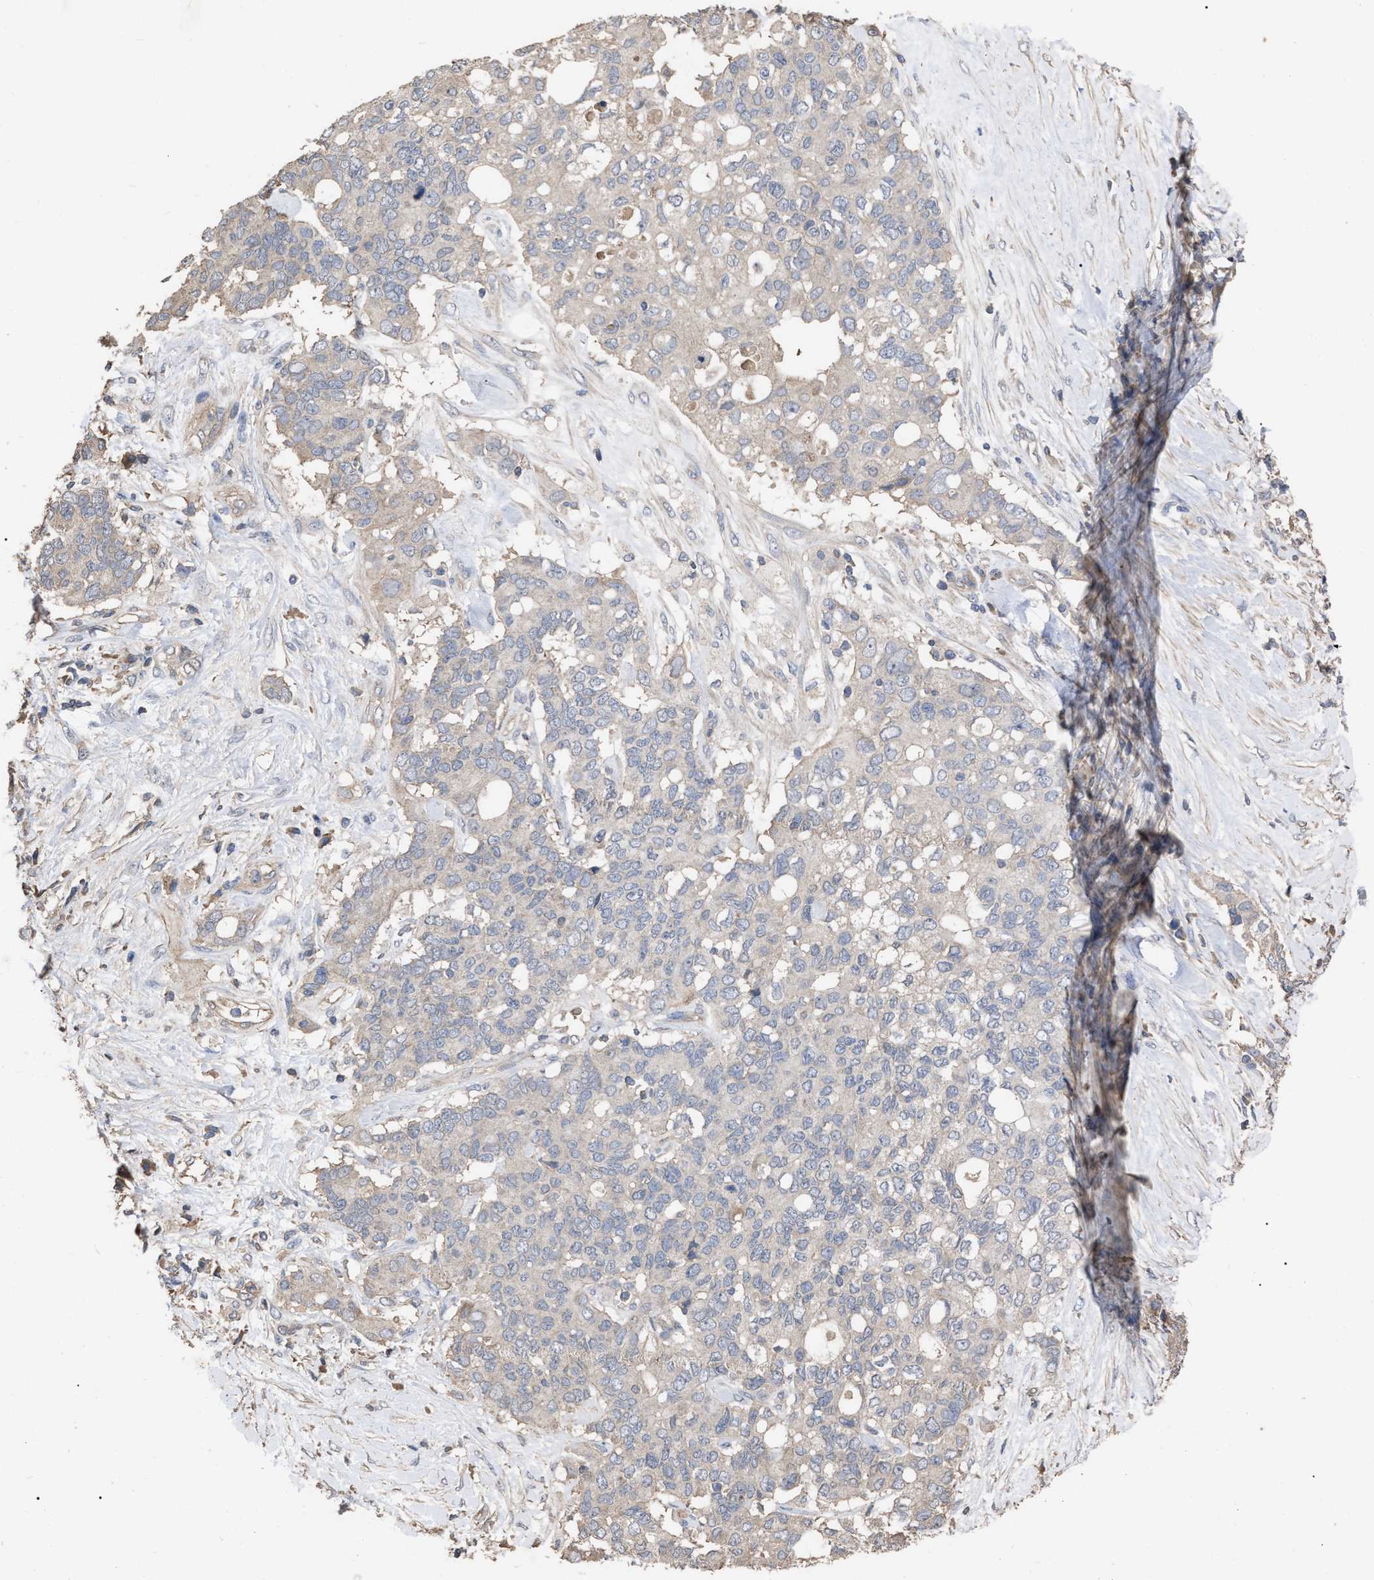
{"staining": {"intensity": "weak", "quantity": "25%-75%", "location": "cytoplasmic/membranous"}, "tissue": "pancreatic cancer", "cell_type": "Tumor cells", "image_type": "cancer", "snomed": [{"axis": "morphology", "description": "Adenocarcinoma, NOS"}, {"axis": "topography", "description": "Pancreas"}], "caption": "Immunohistochemical staining of human pancreatic adenocarcinoma reveals weak cytoplasmic/membranous protein expression in about 25%-75% of tumor cells.", "gene": "BTN2A1", "patient": {"sex": "female", "age": 56}}